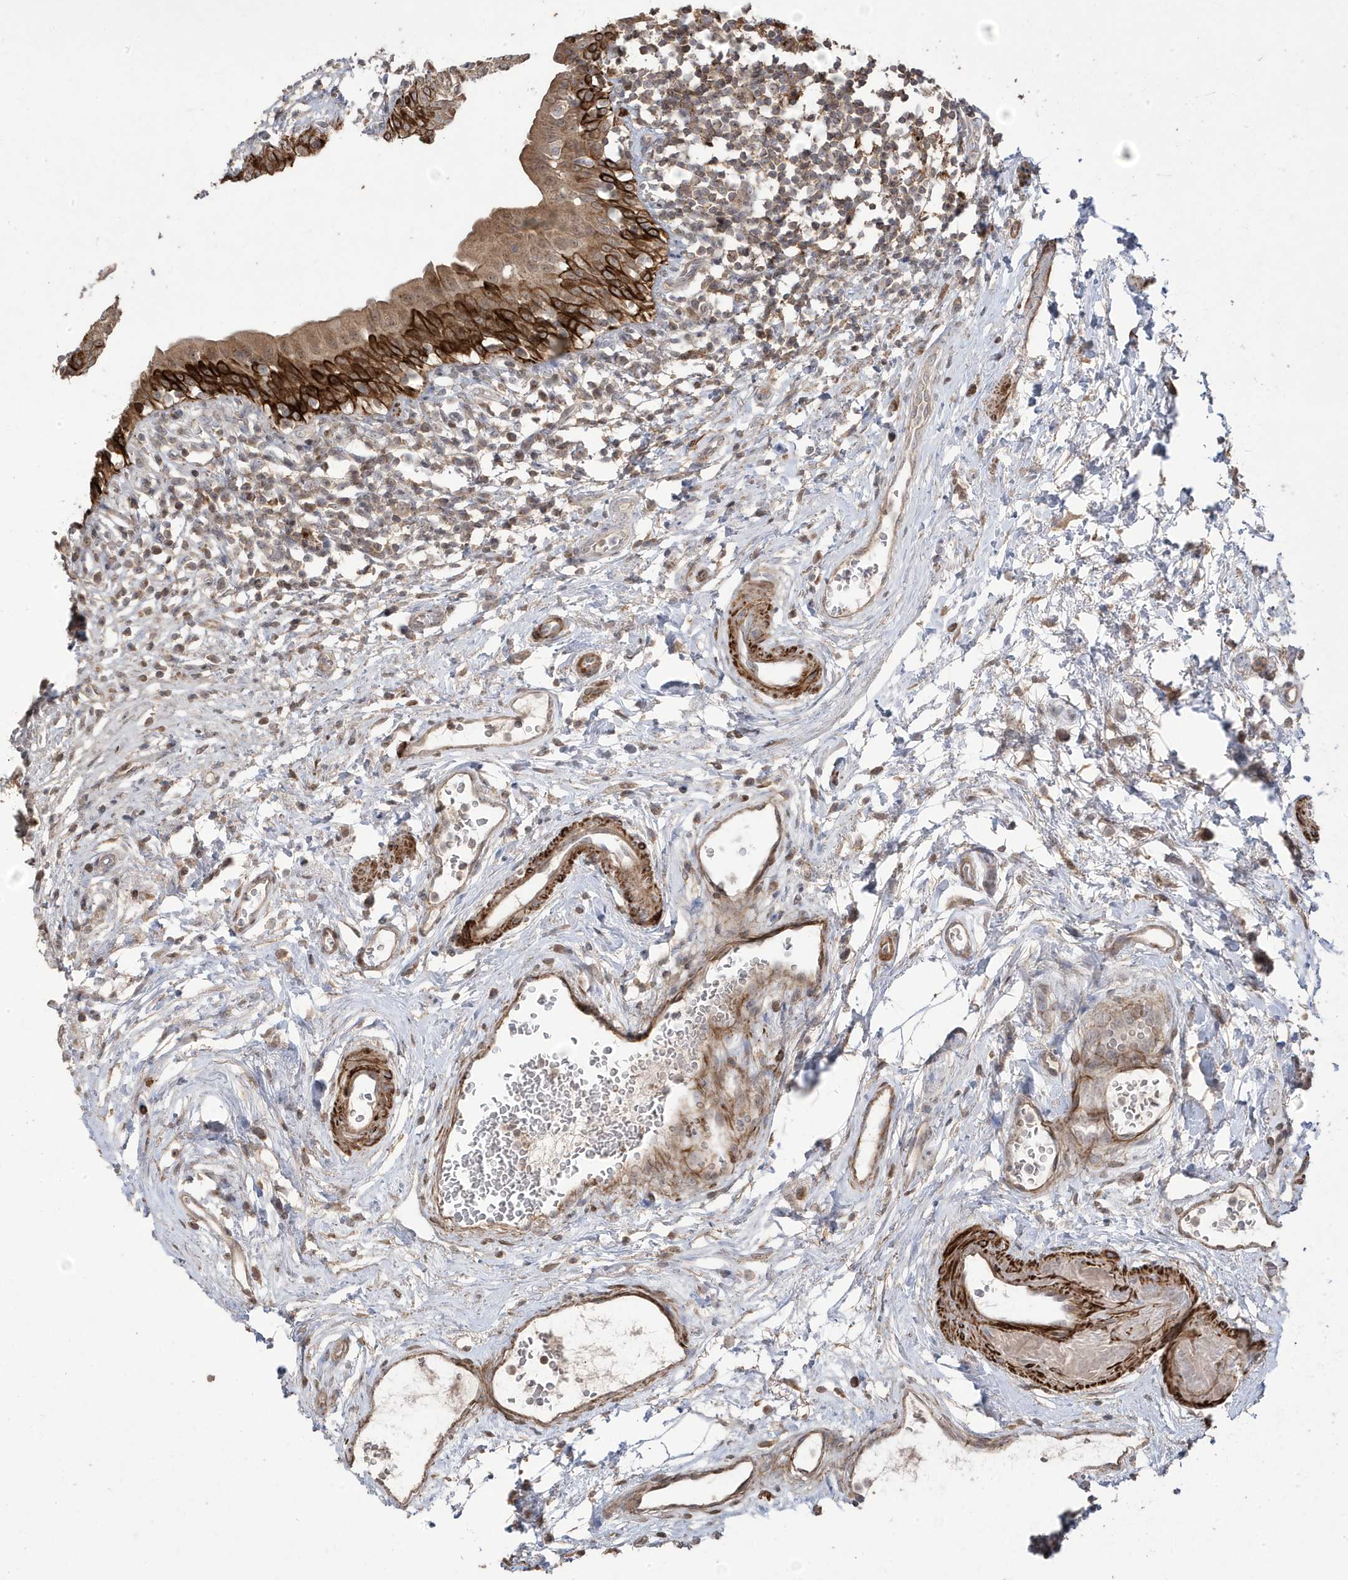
{"staining": {"intensity": "strong", "quantity": "25%-75%", "location": "cytoplasmic/membranous,nuclear"}, "tissue": "urinary bladder", "cell_type": "Urothelial cells", "image_type": "normal", "snomed": [{"axis": "morphology", "description": "Normal tissue, NOS"}, {"axis": "topography", "description": "Urinary bladder"}], "caption": "High-power microscopy captured an IHC image of normal urinary bladder, revealing strong cytoplasmic/membranous,nuclear staining in about 25%-75% of urothelial cells. The staining is performed using DAB brown chromogen to label protein expression. The nuclei are counter-stained blue using hematoxylin.", "gene": "CETN3", "patient": {"sex": "male", "age": 83}}